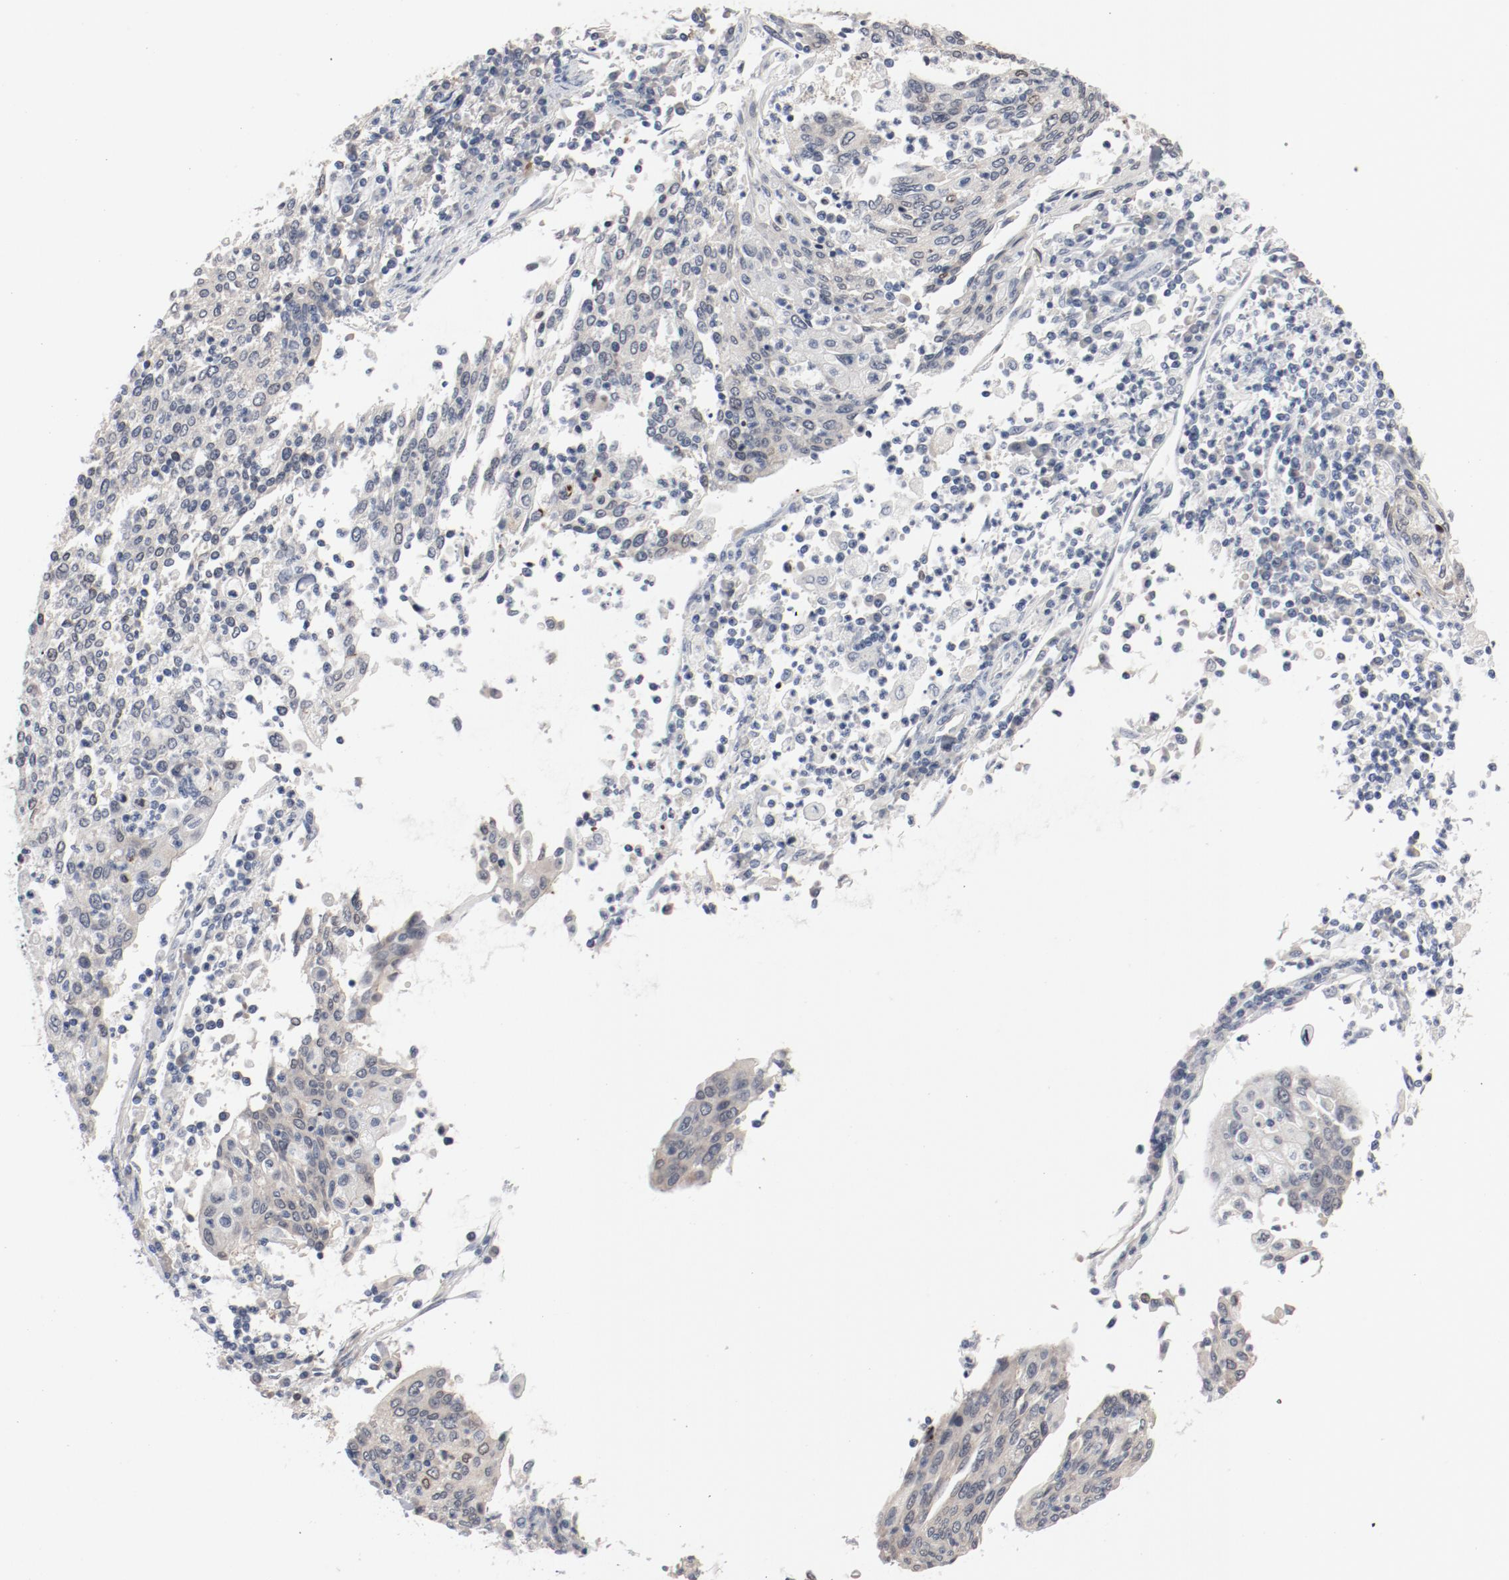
{"staining": {"intensity": "weak", "quantity": ">75%", "location": "cytoplasmic/membranous"}, "tissue": "cervical cancer", "cell_type": "Tumor cells", "image_type": "cancer", "snomed": [{"axis": "morphology", "description": "Squamous cell carcinoma, NOS"}, {"axis": "topography", "description": "Cervix"}], "caption": "Weak cytoplasmic/membranous protein staining is seen in approximately >75% of tumor cells in squamous cell carcinoma (cervical). The staining is performed using DAB brown chromogen to label protein expression. The nuclei are counter-stained blue using hematoxylin.", "gene": "DNAL4", "patient": {"sex": "female", "age": 40}}